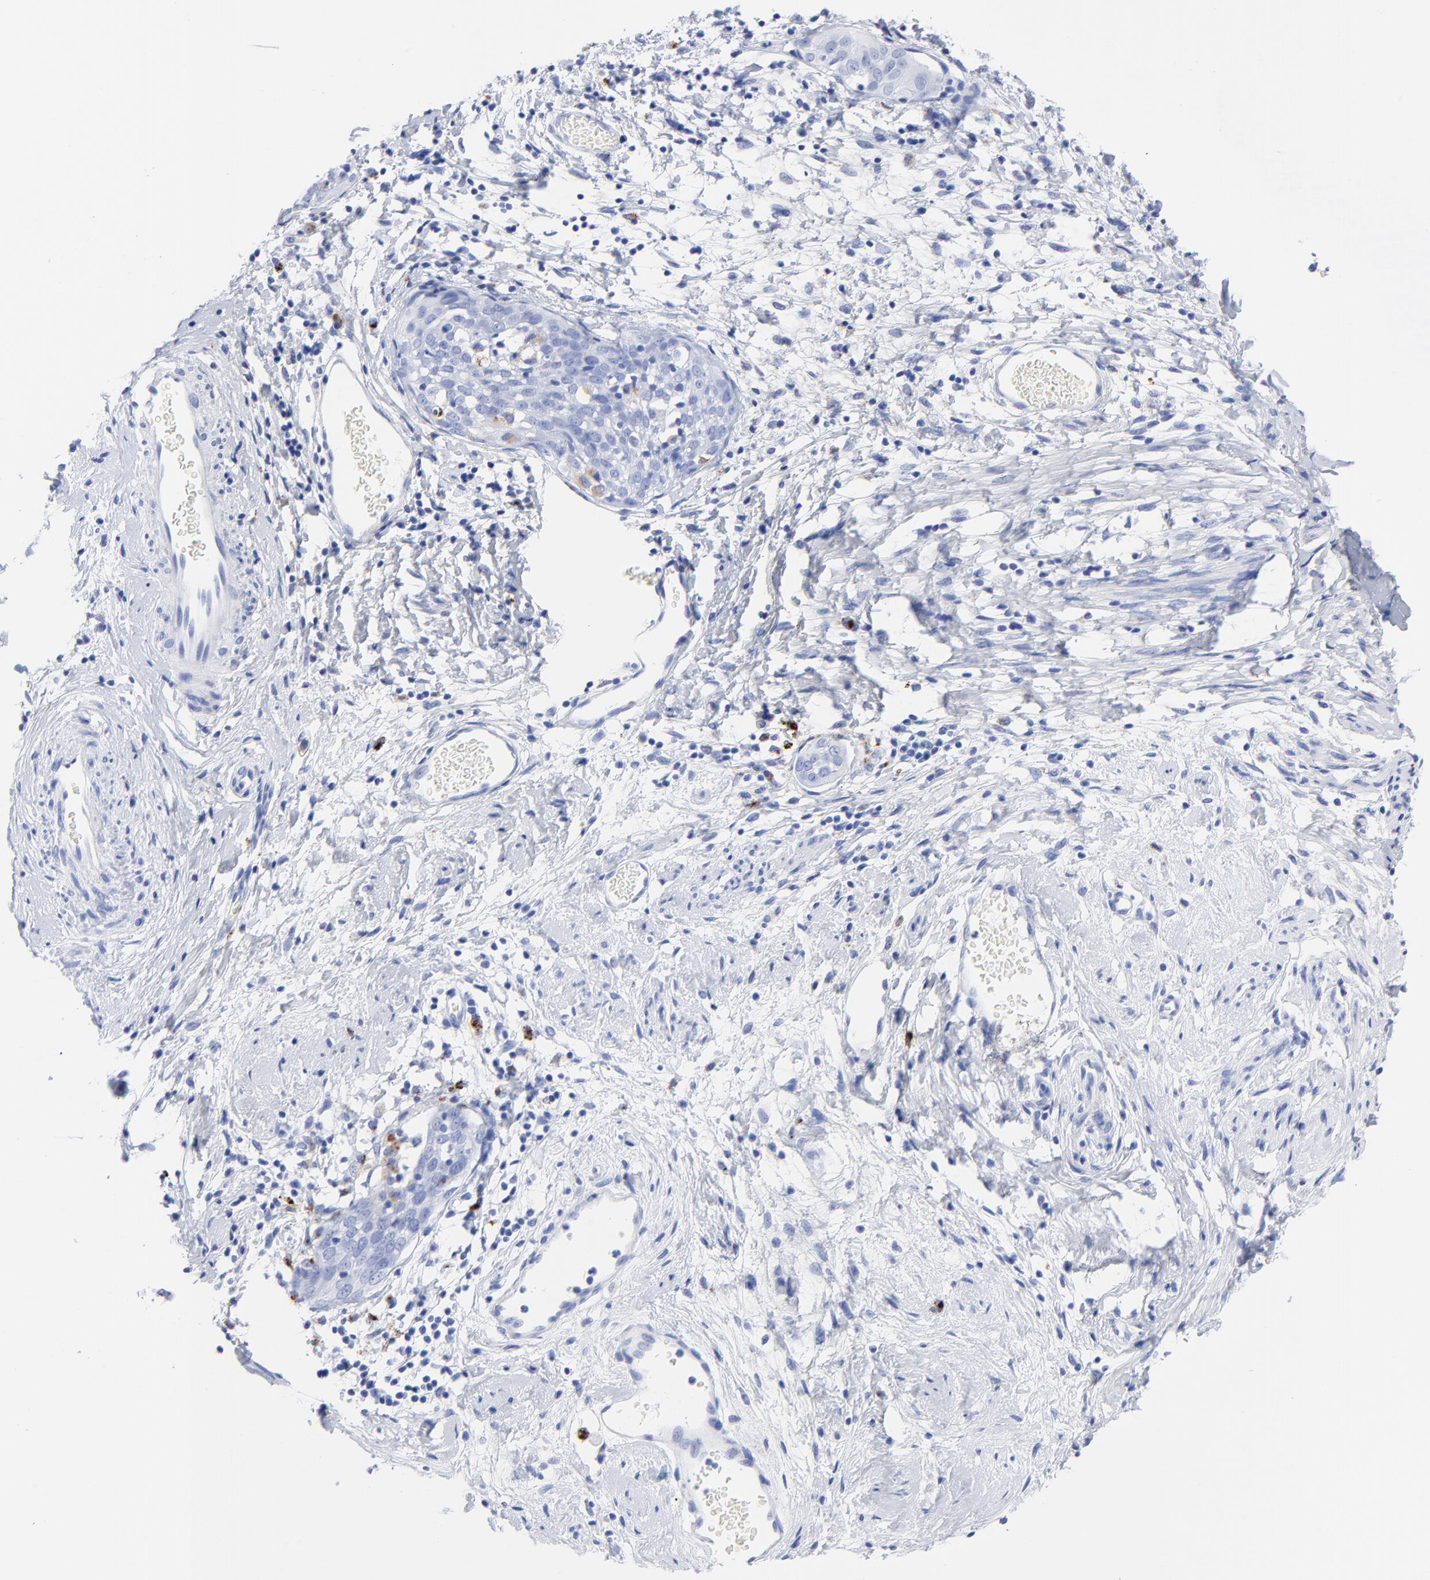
{"staining": {"intensity": "negative", "quantity": "none", "location": "none"}, "tissue": "cervical cancer", "cell_type": "Tumor cells", "image_type": "cancer", "snomed": [{"axis": "morphology", "description": "Normal tissue, NOS"}, {"axis": "morphology", "description": "Squamous cell carcinoma, NOS"}, {"axis": "topography", "description": "Cervix"}], "caption": "Immunohistochemical staining of human cervical cancer (squamous cell carcinoma) shows no significant expression in tumor cells.", "gene": "CPVL", "patient": {"sex": "female", "age": 67}}